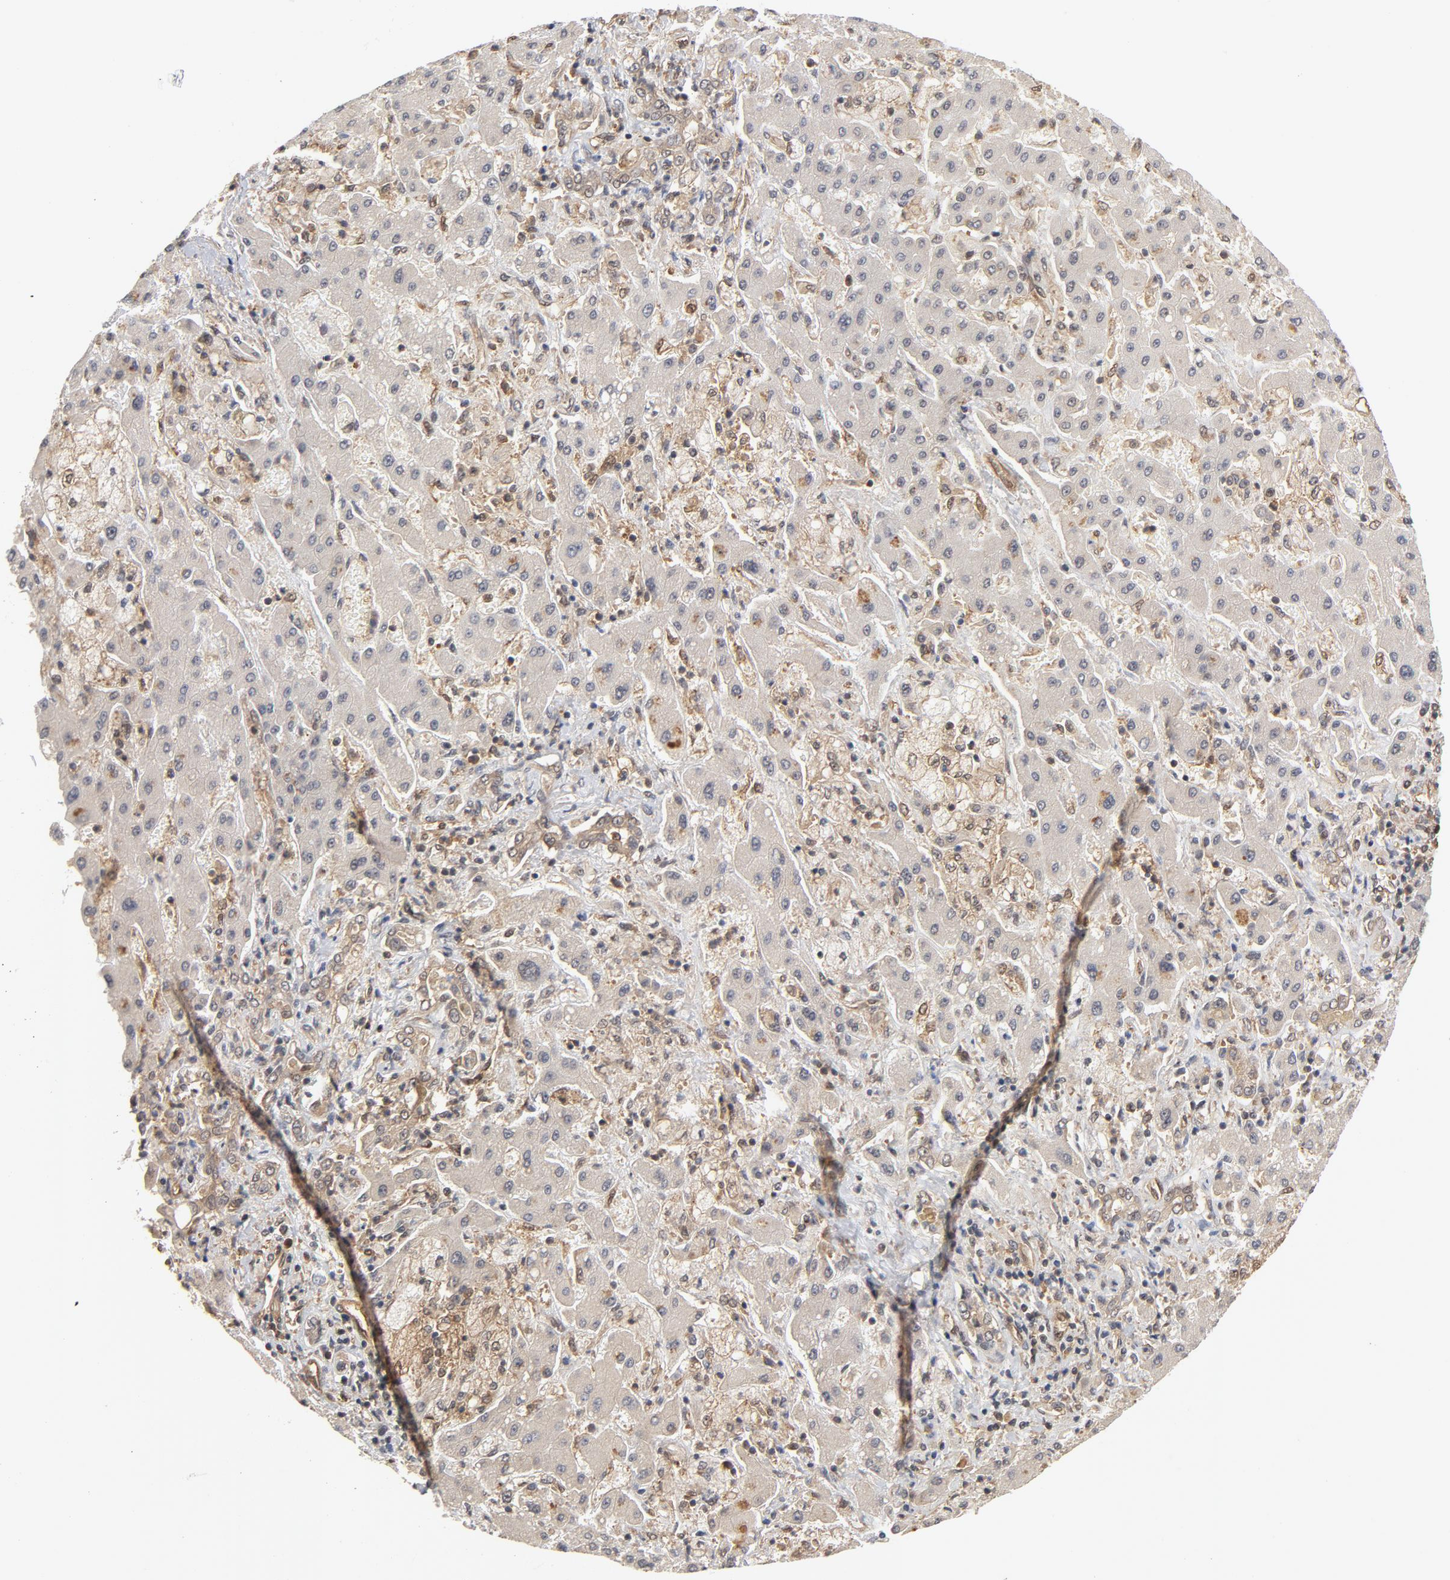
{"staining": {"intensity": "weak", "quantity": ">75%", "location": "cytoplasmic/membranous"}, "tissue": "liver cancer", "cell_type": "Tumor cells", "image_type": "cancer", "snomed": [{"axis": "morphology", "description": "Cholangiocarcinoma"}, {"axis": "topography", "description": "Liver"}], "caption": "Liver cancer stained for a protein demonstrates weak cytoplasmic/membranous positivity in tumor cells.", "gene": "CDC37", "patient": {"sex": "male", "age": 50}}